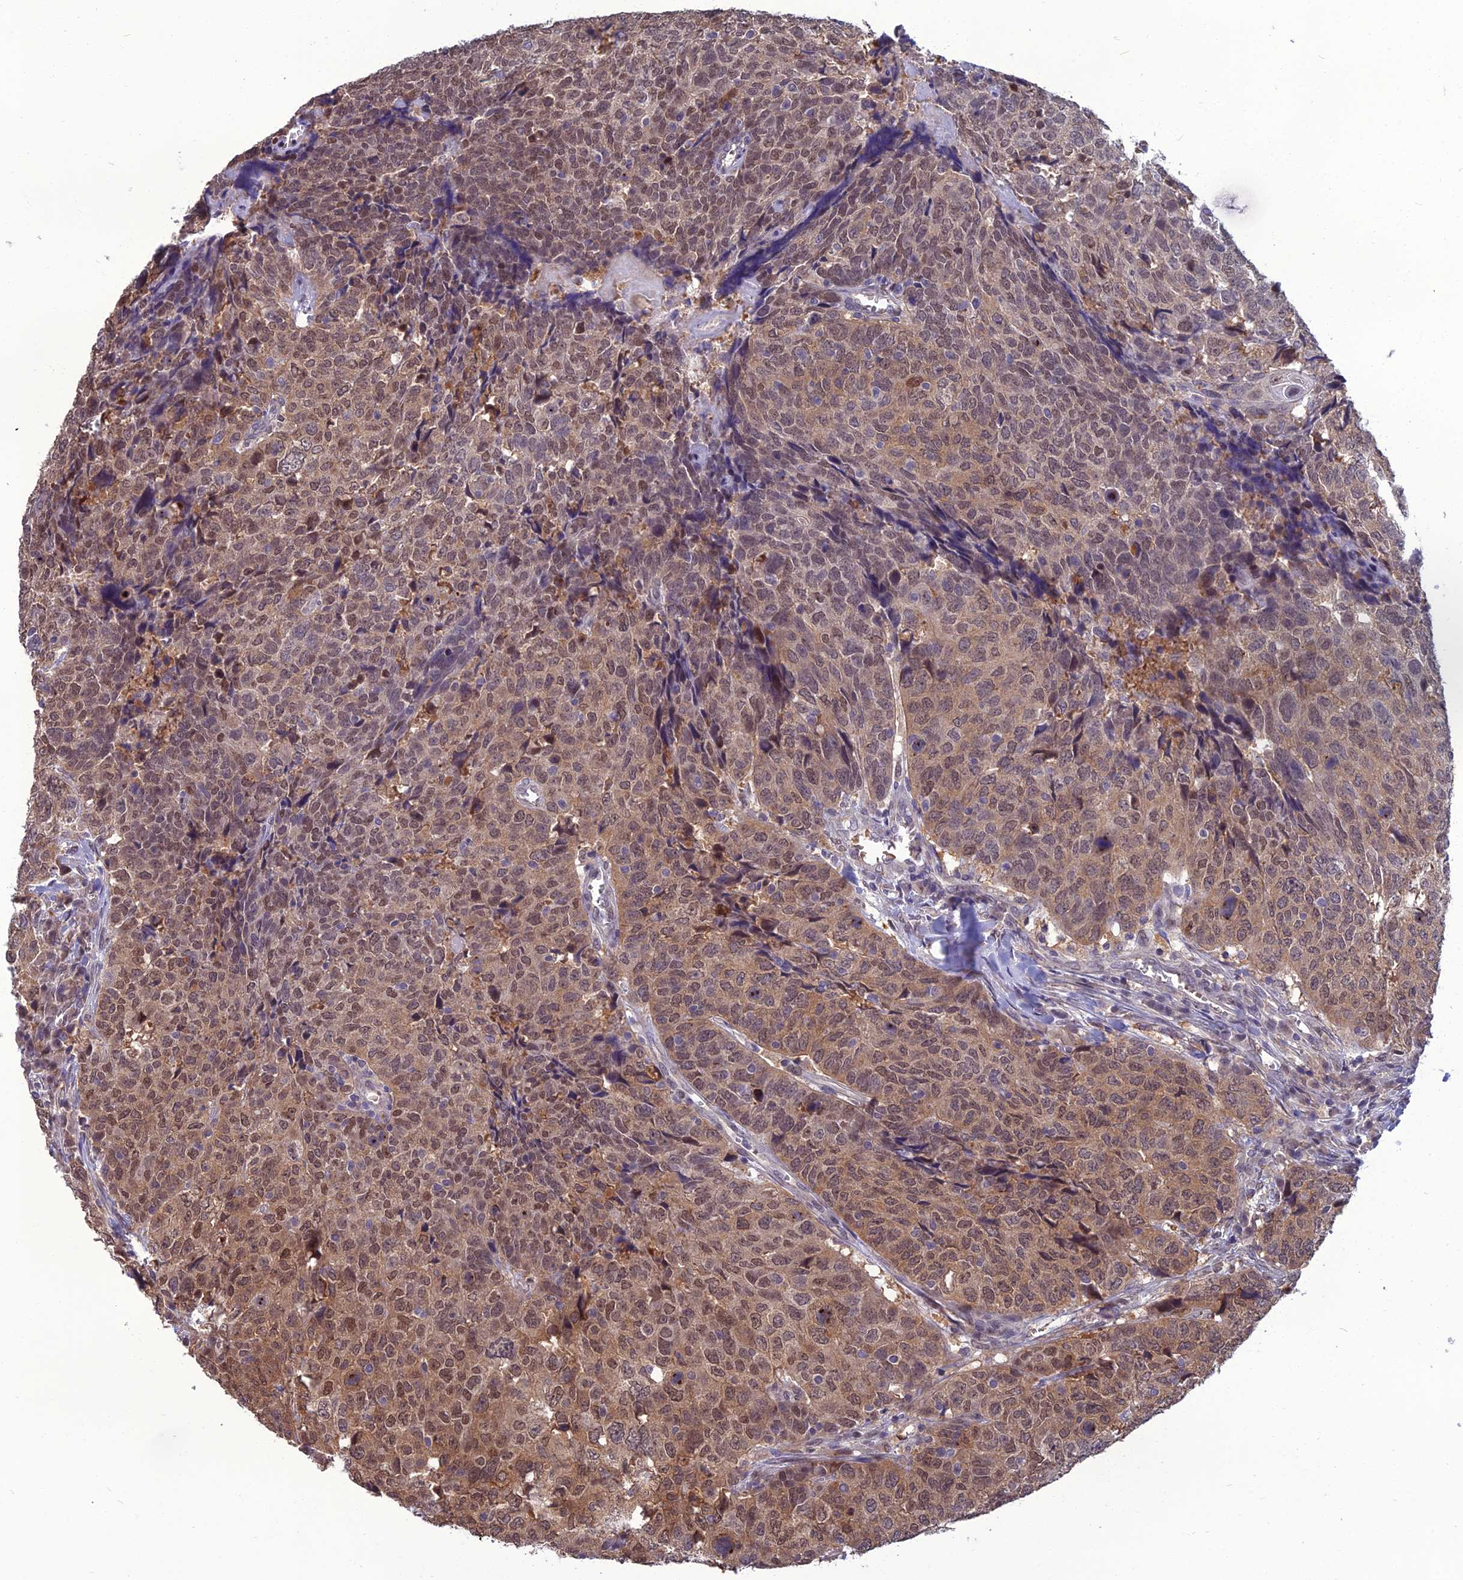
{"staining": {"intensity": "moderate", "quantity": ">75%", "location": "cytoplasmic/membranous,nuclear"}, "tissue": "head and neck cancer", "cell_type": "Tumor cells", "image_type": "cancer", "snomed": [{"axis": "morphology", "description": "Squamous cell carcinoma, NOS"}, {"axis": "topography", "description": "Head-Neck"}], "caption": "Immunohistochemistry (DAB) staining of head and neck cancer (squamous cell carcinoma) displays moderate cytoplasmic/membranous and nuclear protein staining in approximately >75% of tumor cells. (DAB IHC, brown staining for protein, blue staining for nuclei).", "gene": "NR4A3", "patient": {"sex": "male", "age": 66}}